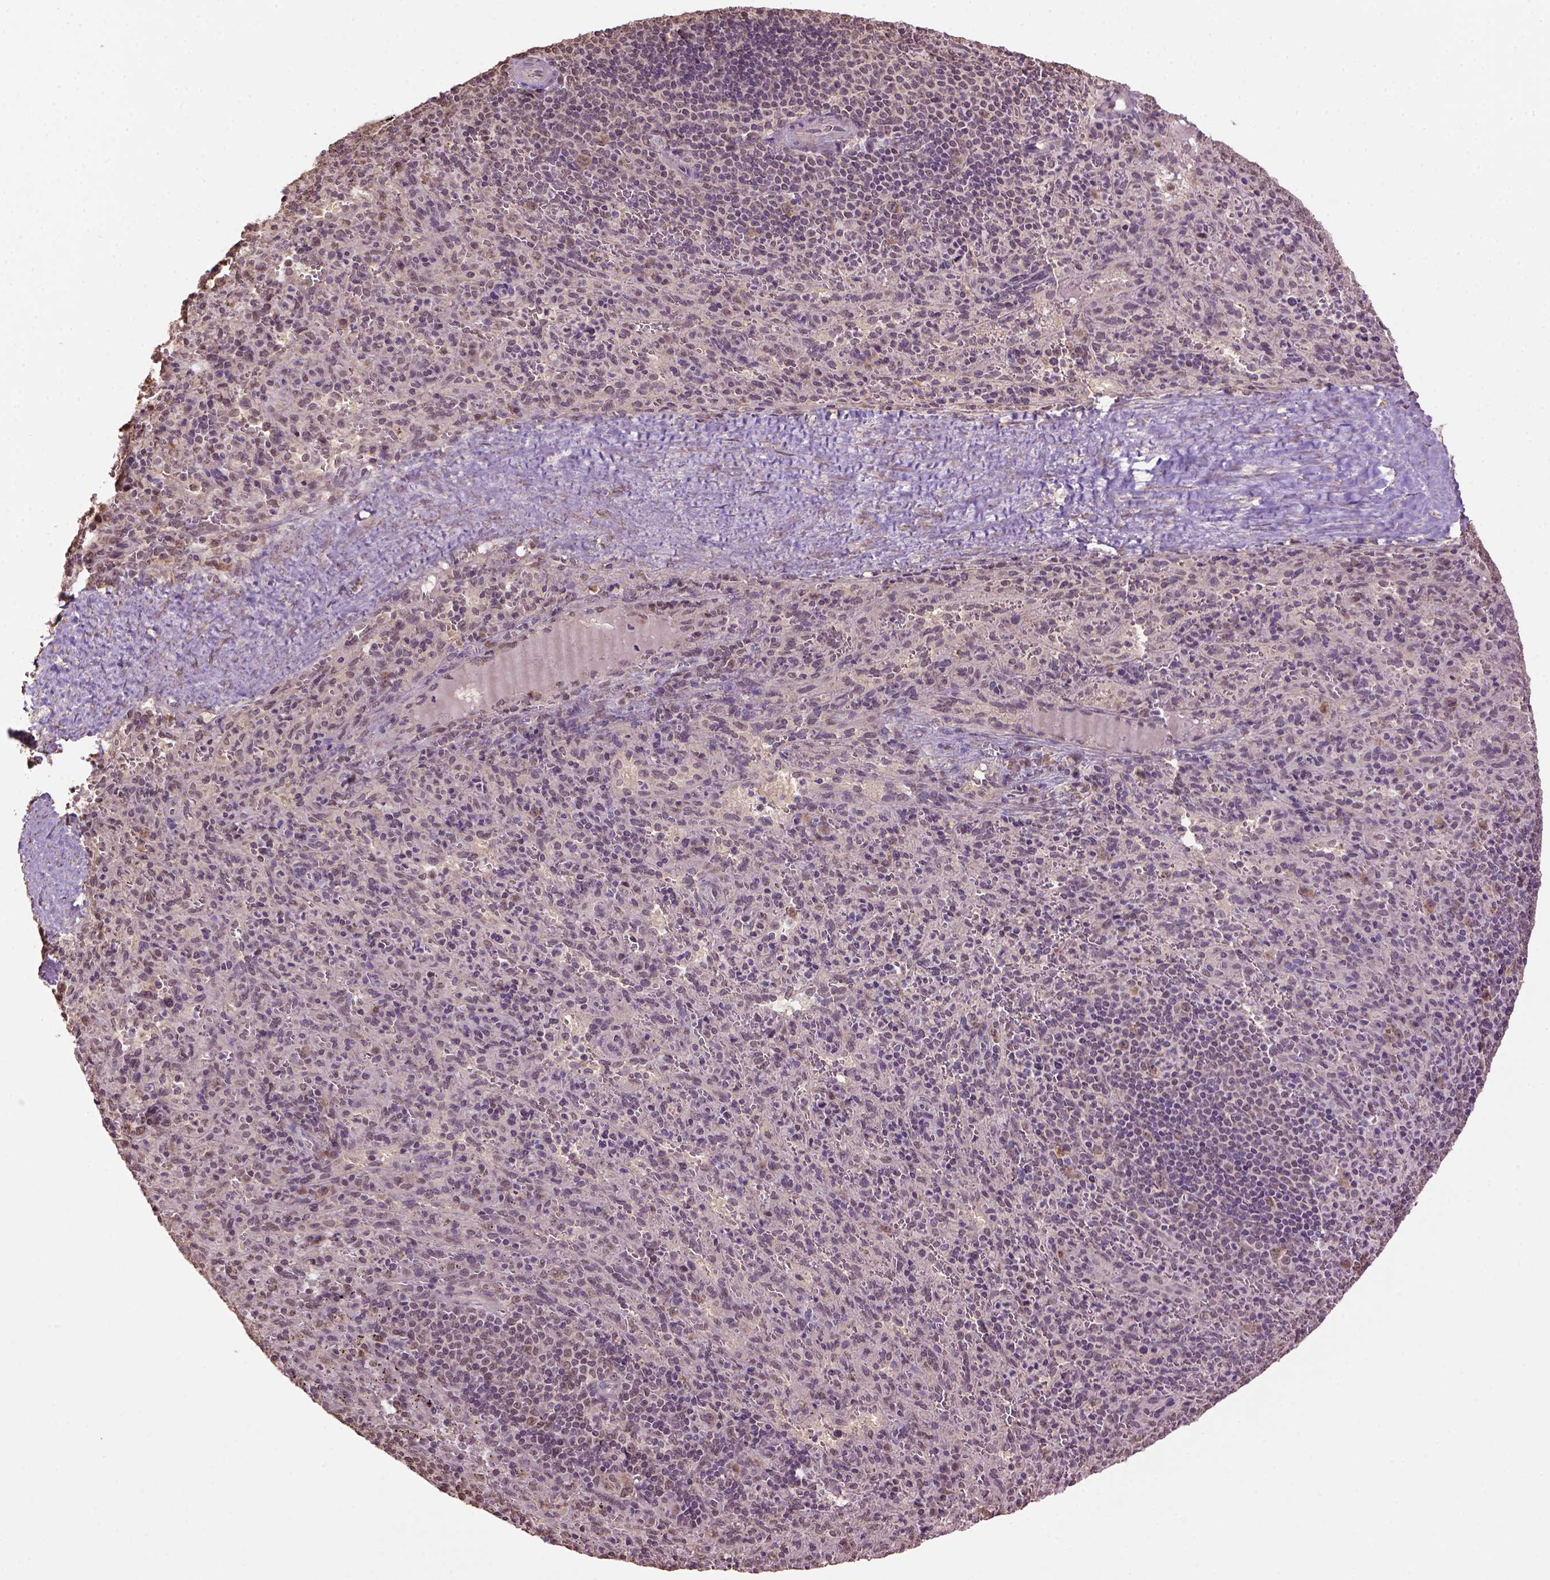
{"staining": {"intensity": "negative", "quantity": "none", "location": "none"}, "tissue": "spleen", "cell_type": "Cells in red pulp", "image_type": "normal", "snomed": [{"axis": "morphology", "description": "Normal tissue, NOS"}, {"axis": "topography", "description": "Spleen"}], "caption": "IHC of benign human spleen displays no expression in cells in red pulp.", "gene": "WDR17", "patient": {"sex": "male", "age": 57}}